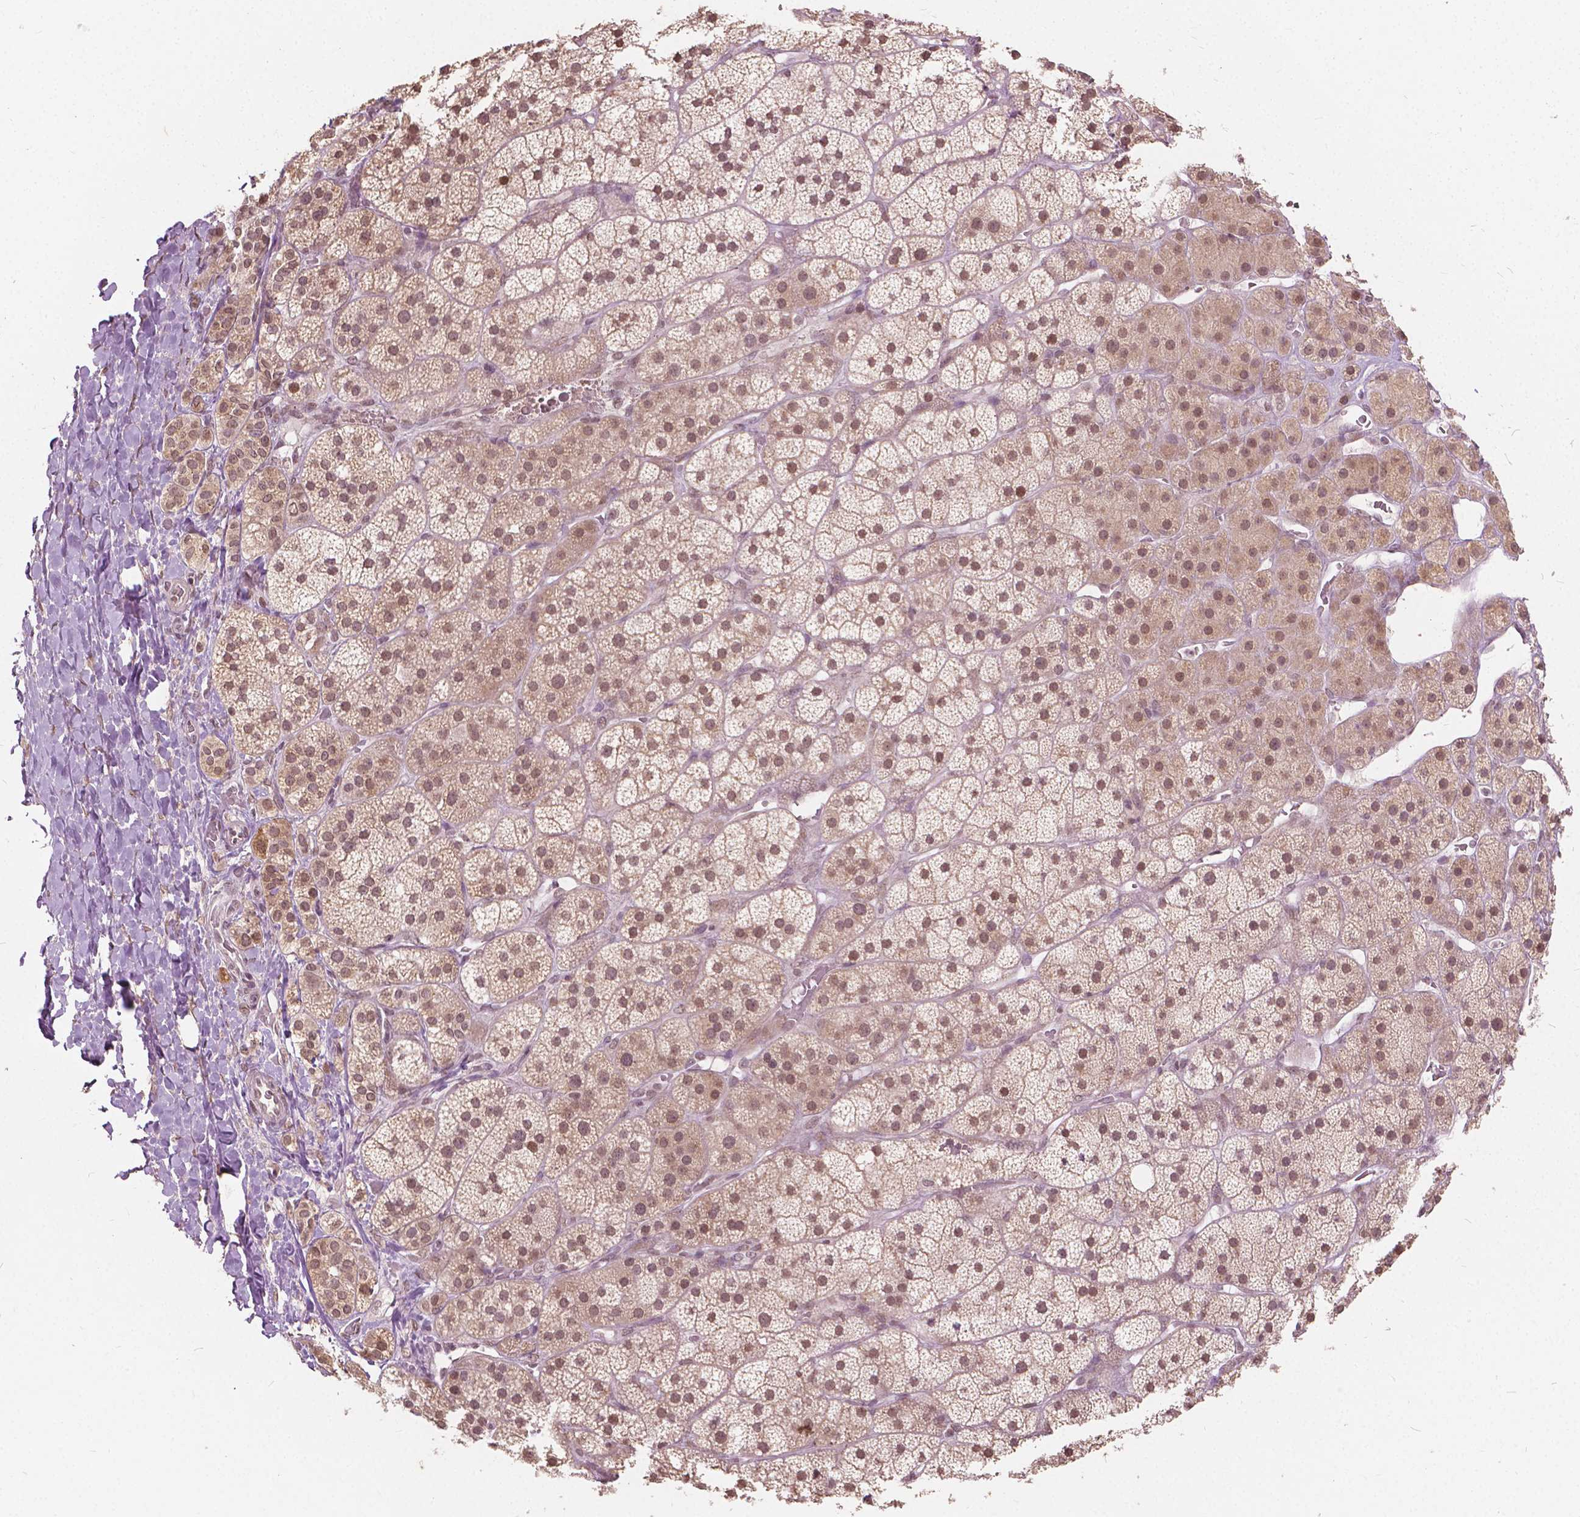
{"staining": {"intensity": "moderate", "quantity": ">75%", "location": "cytoplasmic/membranous,nuclear"}, "tissue": "adrenal gland", "cell_type": "Glandular cells", "image_type": "normal", "snomed": [{"axis": "morphology", "description": "Normal tissue, NOS"}, {"axis": "topography", "description": "Adrenal gland"}], "caption": "This image displays unremarkable adrenal gland stained with immunohistochemistry to label a protein in brown. The cytoplasmic/membranous,nuclear of glandular cells show moderate positivity for the protein. Nuclei are counter-stained blue.", "gene": "HOXA10", "patient": {"sex": "male", "age": 57}}